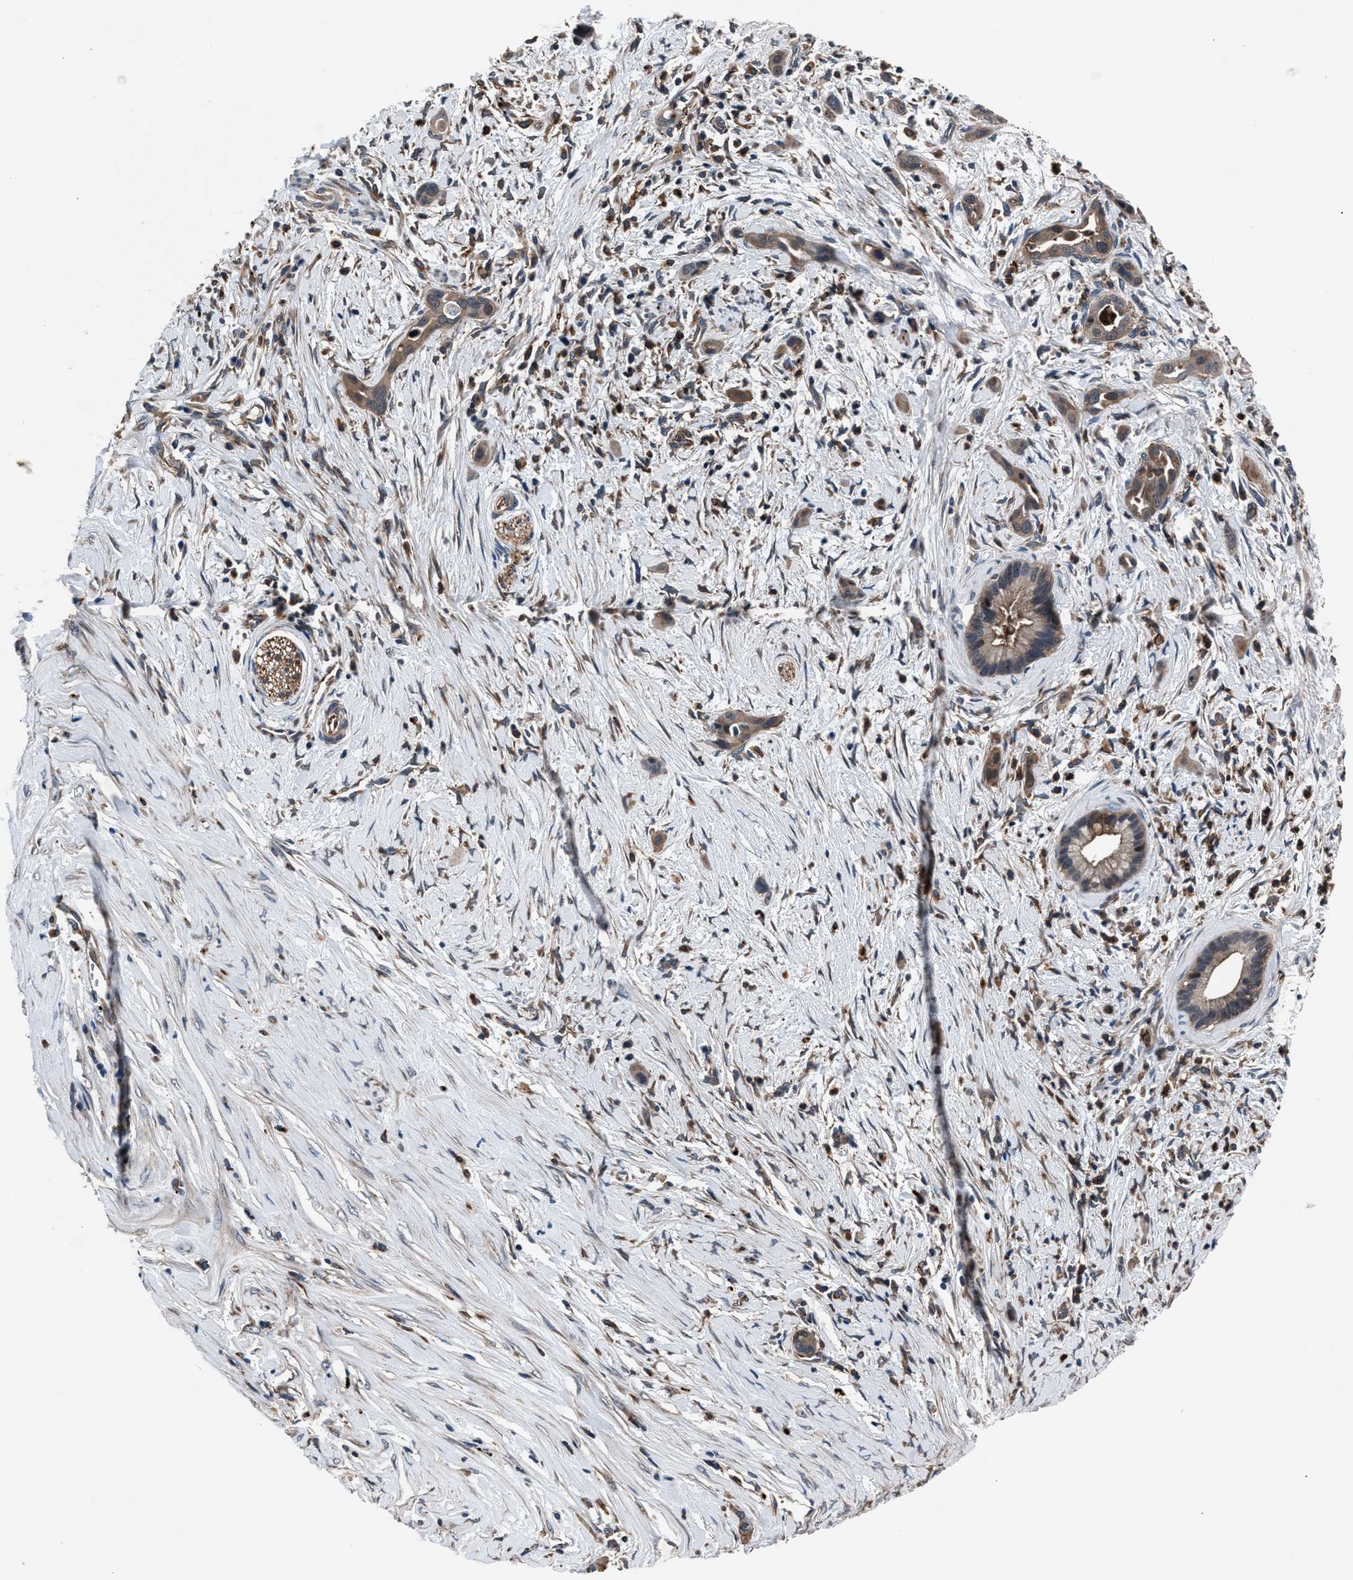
{"staining": {"intensity": "moderate", "quantity": ">75%", "location": "cytoplasmic/membranous"}, "tissue": "pancreatic cancer", "cell_type": "Tumor cells", "image_type": "cancer", "snomed": [{"axis": "morphology", "description": "Adenocarcinoma, NOS"}, {"axis": "topography", "description": "Pancreas"}], "caption": "This histopathology image displays immunohistochemistry staining of pancreatic adenocarcinoma, with medium moderate cytoplasmic/membranous staining in approximately >75% of tumor cells.", "gene": "MFSD11", "patient": {"sex": "male", "age": 59}}